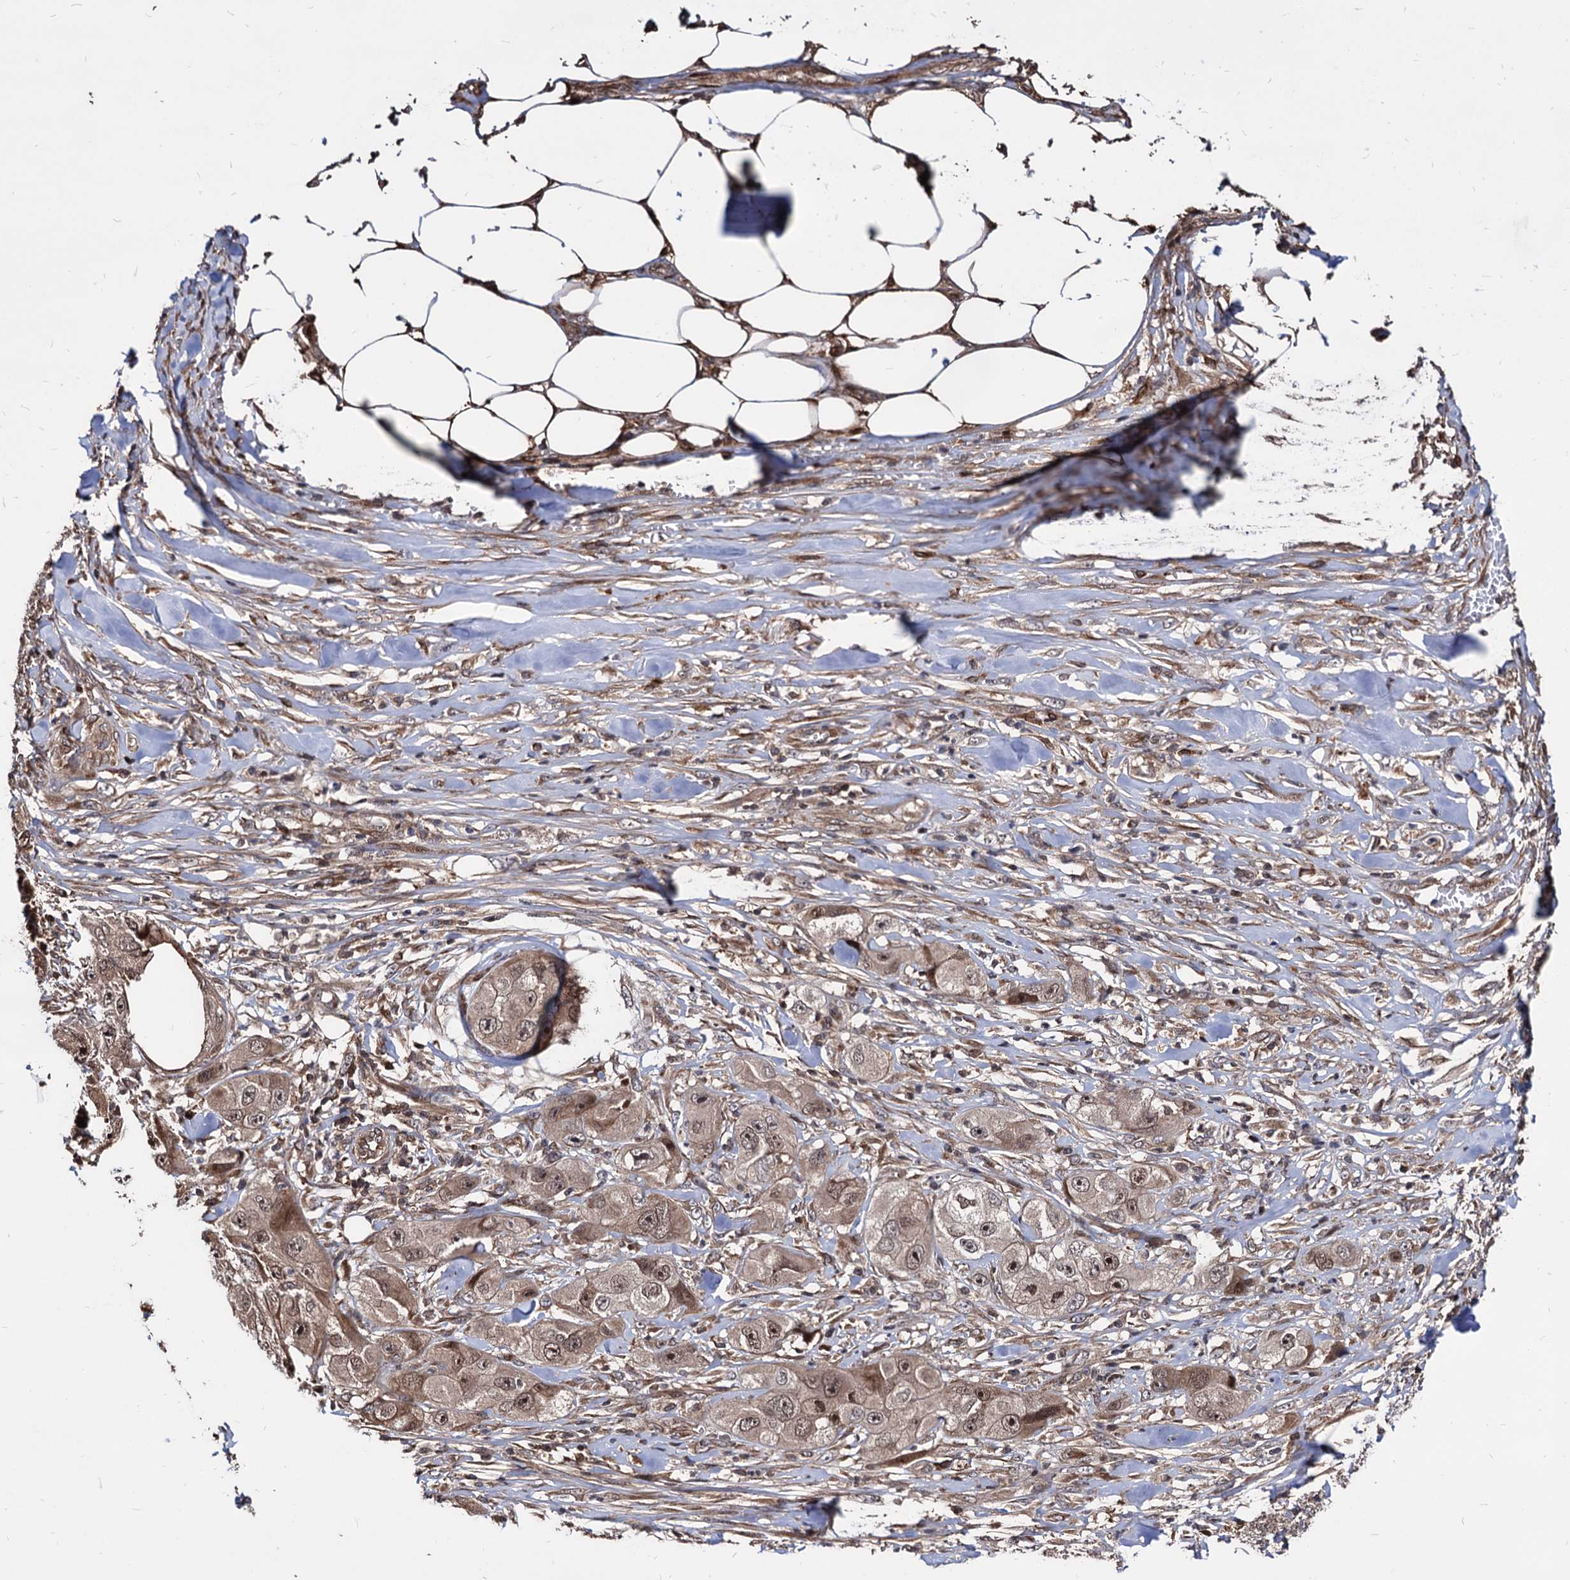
{"staining": {"intensity": "moderate", "quantity": ">75%", "location": "cytoplasmic/membranous,nuclear"}, "tissue": "skin cancer", "cell_type": "Tumor cells", "image_type": "cancer", "snomed": [{"axis": "morphology", "description": "Squamous cell carcinoma, NOS"}, {"axis": "topography", "description": "Skin"}, {"axis": "topography", "description": "Subcutis"}], "caption": "Immunohistochemical staining of human skin squamous cell carcinoma reveals medium levels of moderate cytoplasmic/membranous and nuclear protein positivity in approximately >75% of tumor cells. The protein is shown in brown color, while the nuclei are stained blue.", "gene": "ANKRD12", "patient": {"sex": "male", "age": 73}}